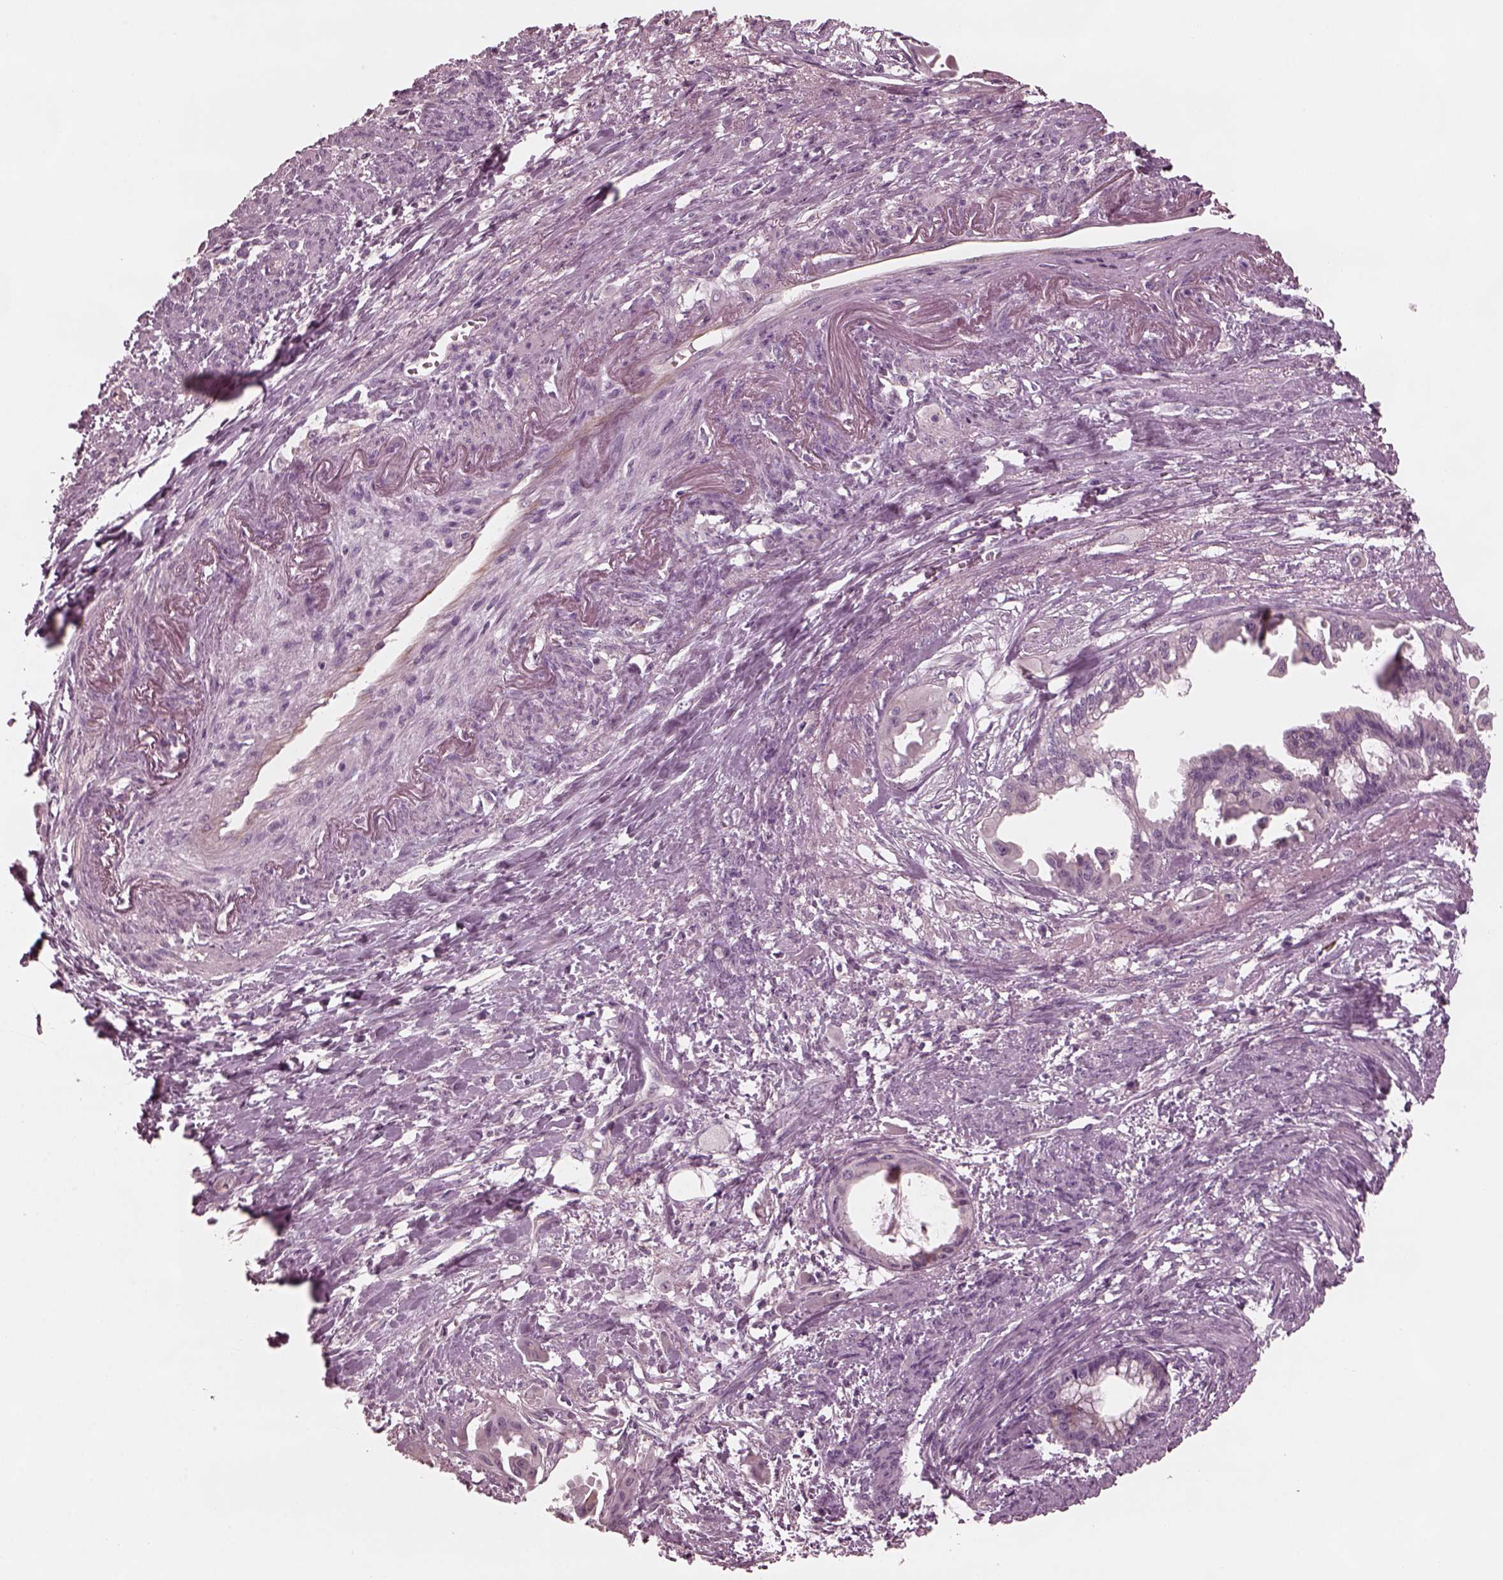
{"staining": {"intensity": "negative", "quantity": "none", "location": "none"}, "tissue": "endometrial cancer", "cell_type": "Tumor cells", "image_type": "cancer", "snomed": [{"axis": "morphology", "description": "Adenocarcinoma, NOS"}, {"axis": "topography", "description": "Endometrium"}], "caption": "Immunohistochemistry image of human adenocarcinoma (endometrial) stained for a protein (brown), which demonstrates no staining in tumor cells. (DAB immunohistochemistry visualized using brightfield microscopy, high magnification).", "gene": "KIF6", "patient": {"sex": "female", "age": 86}}